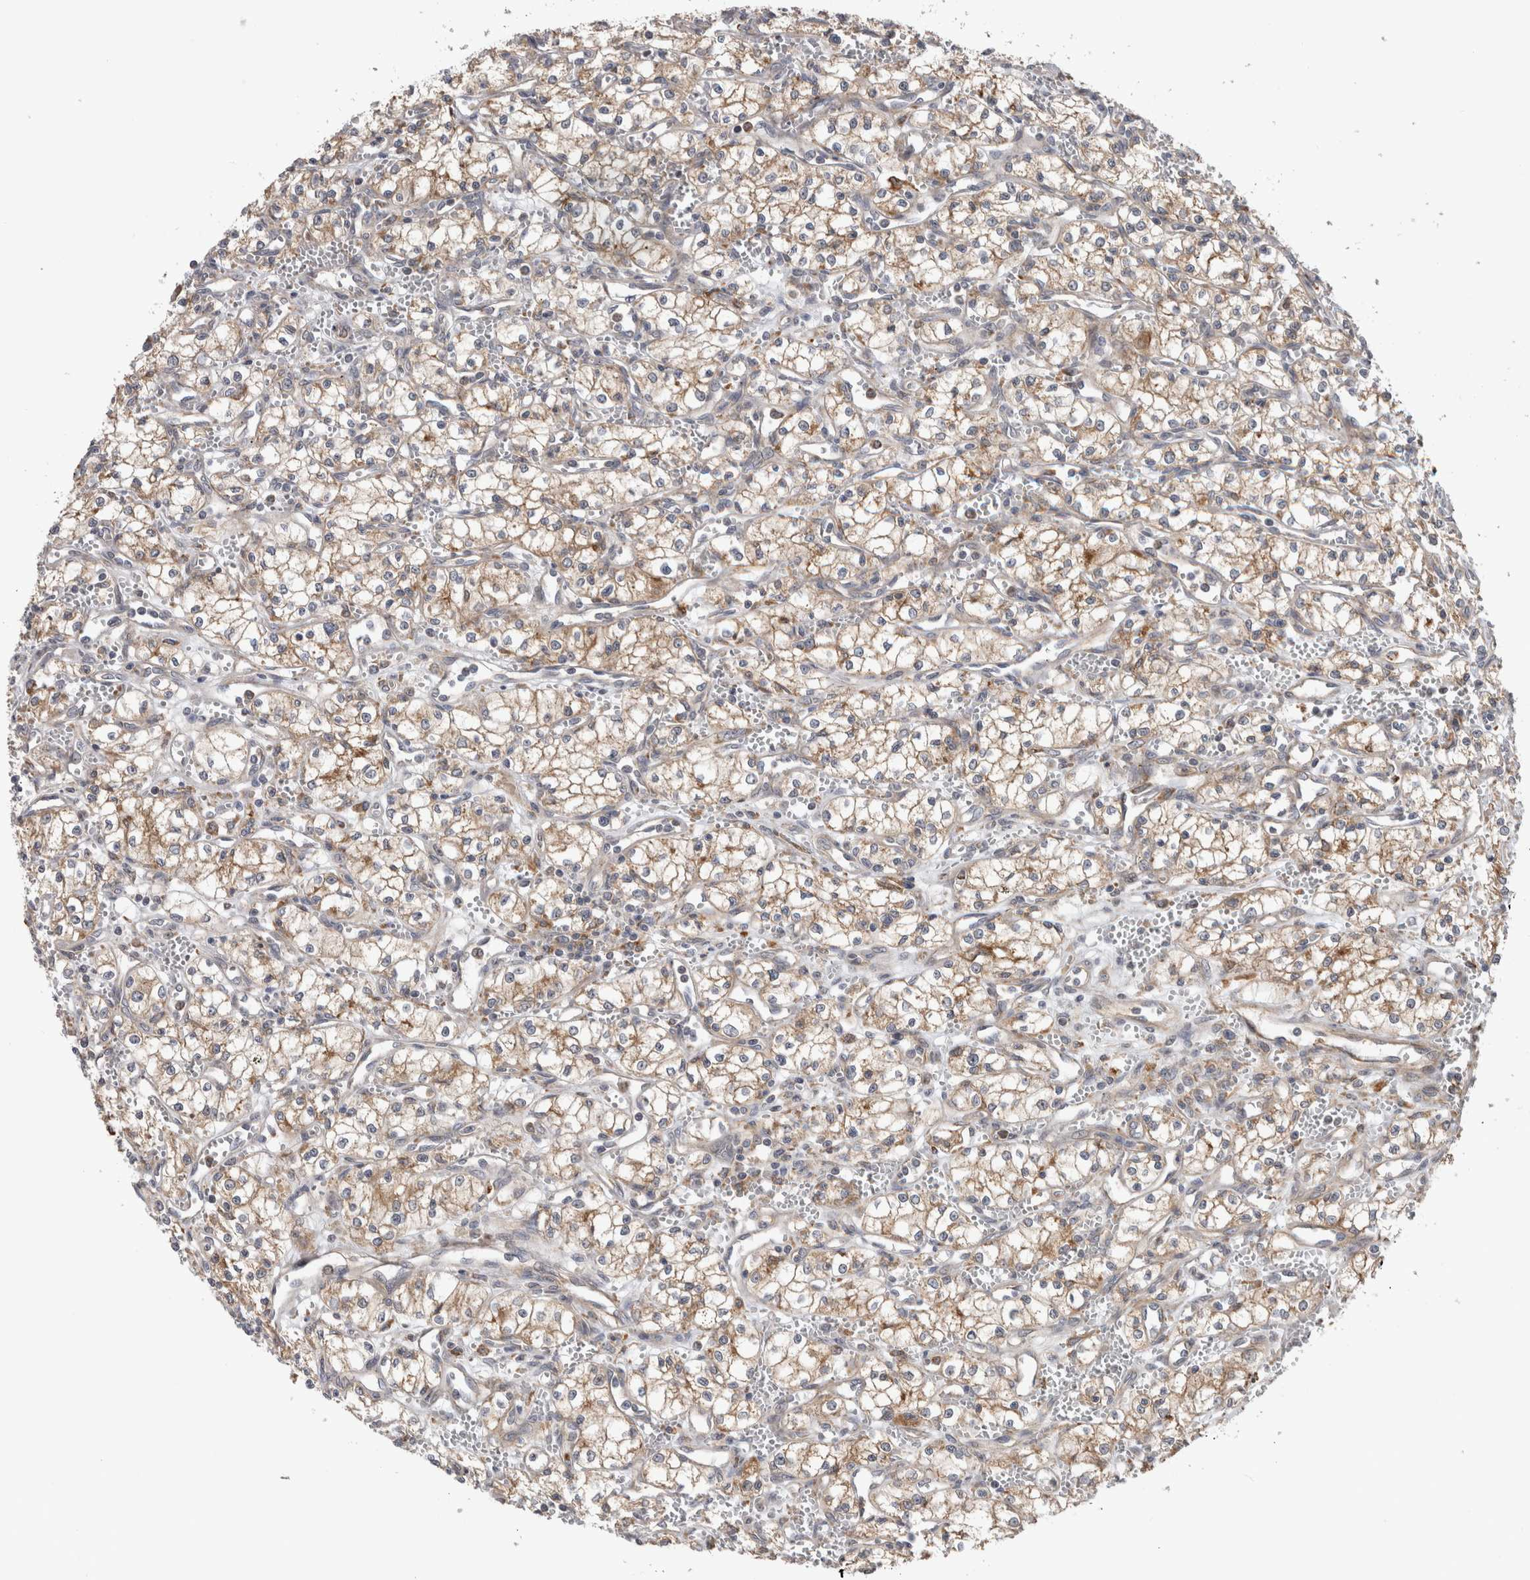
{"staining": {"intensity": "weak", "quantity": ">75%", "location": "cytoplasmic/membranous"}, "tissue": "renal cancer", "cell_type": "Tumor cells", "image_type": "cancer", "snomed": [{"axis": "morphology", "description": "Adenocarcinoma, NOS"}, {"axis": "topography", "description": "Kidney"}], "caption": "This photomicrograph exhibits renal cancer stained with immunohistochemistry (IHC) to label a protein in brown. The cytoplasmic/membranous of tumor cells show weak positivity for the protein. Nuclei are counter-stained blue.", "gene": "ADGRL3", "patient": {"sex": "male", "age": 59}}